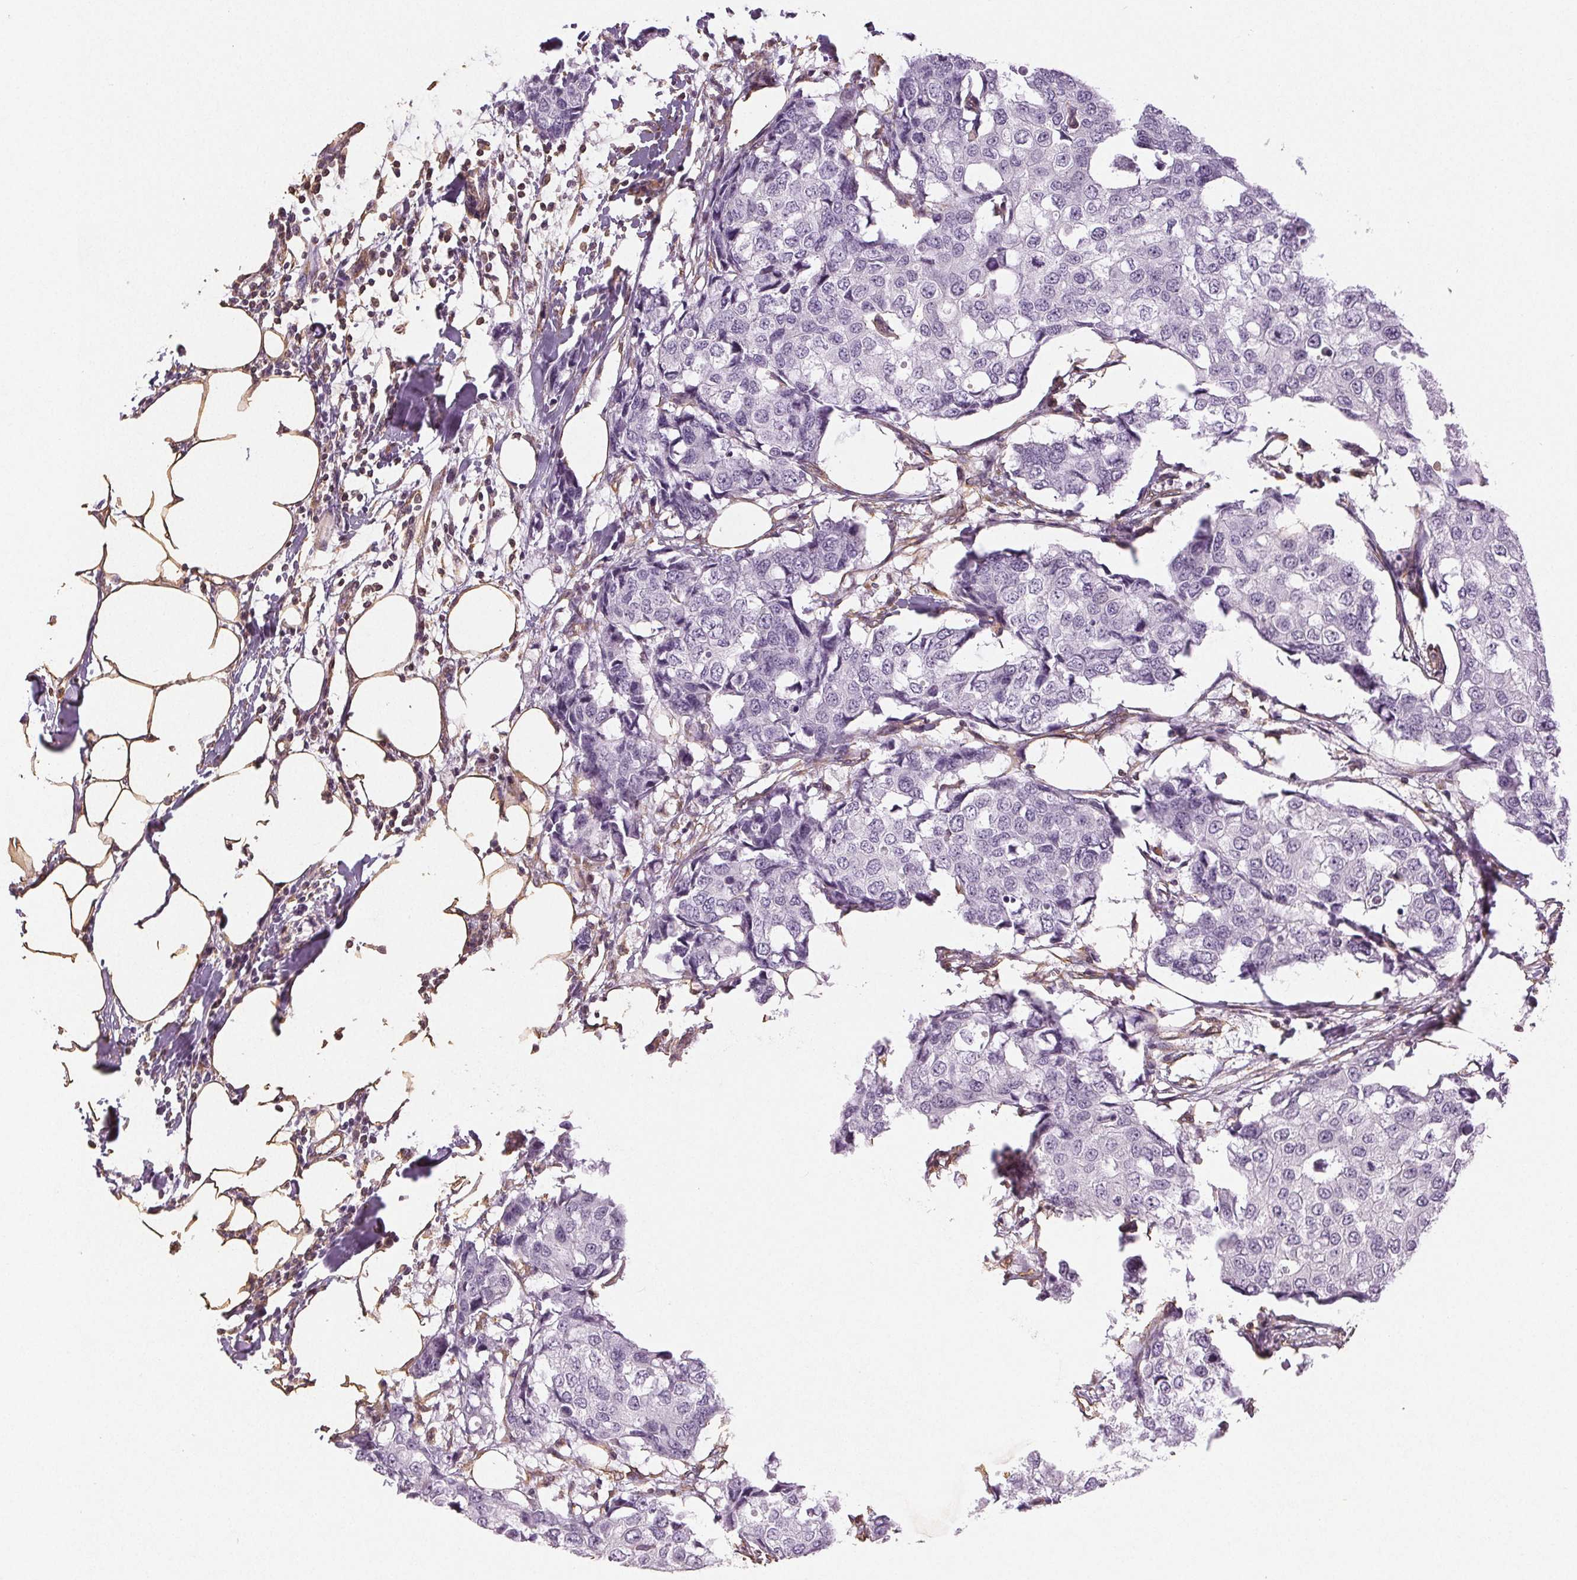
{"staining": {"intensity": "negative", "quantity": "none", "location": "none"}, "tissue": "breast cancer", "cell_type": "Tumor cells", "image_type": "cancer", "snomed": [{"axis": "morphology", "description": "Duct carcinoma"}, {"axis": "topography", "description": "Breast"}], "caption": "High magnification brightfield microscopy of breast intraductal carcinoma stained with DAB (3,3'-diaminobenzidine) (brown) and counterstained with hematoxylin (blue): tumor cells show no significant staining.", "gene": "COL7A1", "patient": {"sex": "female", "age": 27}}